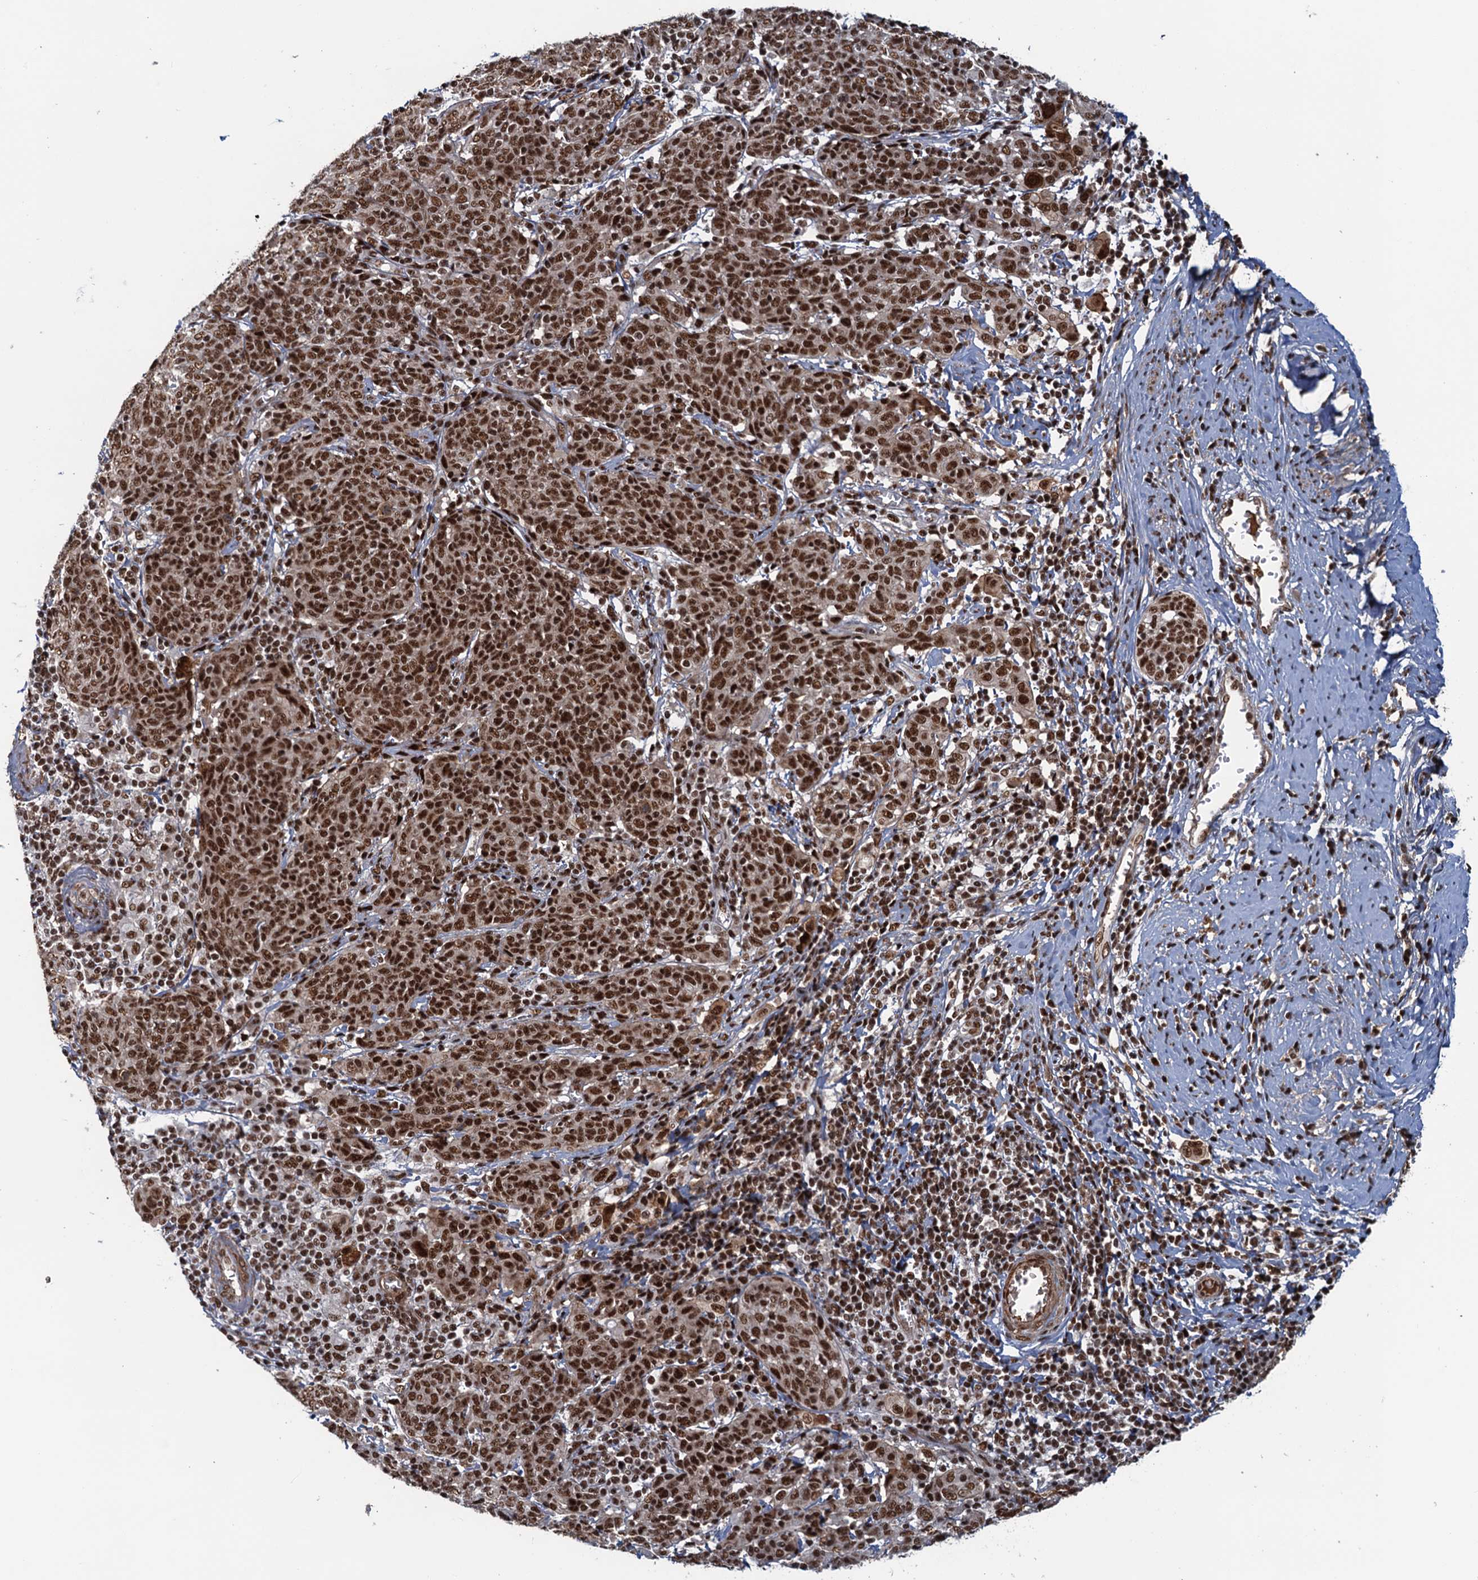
{"staining": {"intensity": "strong", "quantity": ">75%", "location": "nuclear"}, "tissue": "cervical cancer", "cell_type": "Tumor cells", "image_type": "cancer", "snomed": [{"axis": "morphology", "description": "Squamous cell carcinoma, NOS"}, {"axis": "topography", "description": "Cervix"}], "caption": "The photomicrograph displays immunohistochemical staining of squamous cell carcinoma (cervical). There is strong nuclear positivity is appreciated in approximately >75% of tumor cells. (brown staining indicates protein expression, while blue staining denotes nuclei).", "gene": "ZC3H18", "patient": {"sex": "female", "age": 67}}